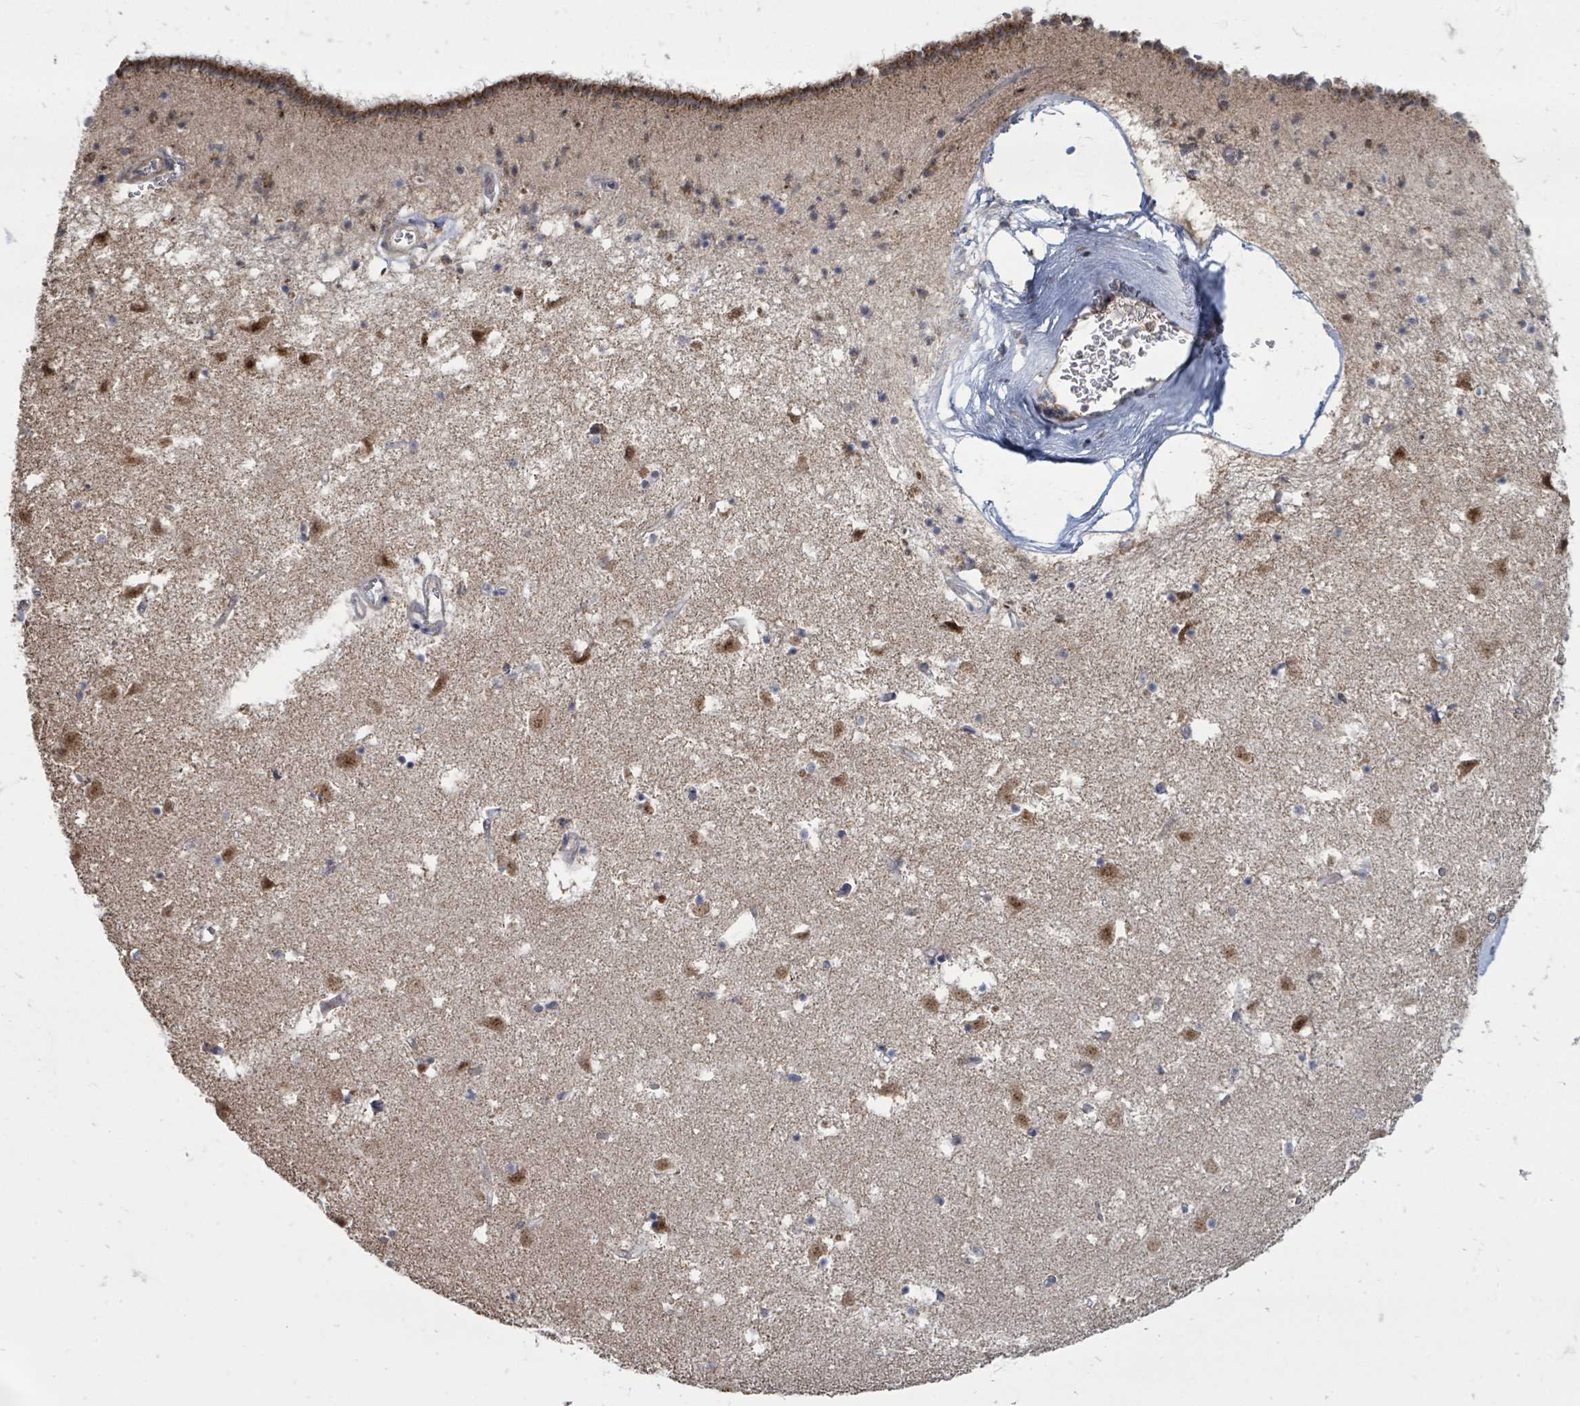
{"staining": {"intensity": "negative", "quantity": "none", "location": "none"}, "tissue": "caudate", "cell_type": "Glial cells", "image_type": "normal", "snomed": [{"axis": "morphology", "description": "Normal tissue, NOS"}, {"axis": "topography", "description": "Lateral ventricle wall"}], "caption": "IHC photomicrograph of unremarkable caudate: human caudate stained with DAB (3,3'-diaminobenzidine) demonstrates no significant protein expression in glial cells.", "gene": "MAGOHB", "patient": {"sex": "male", "age": 58}}